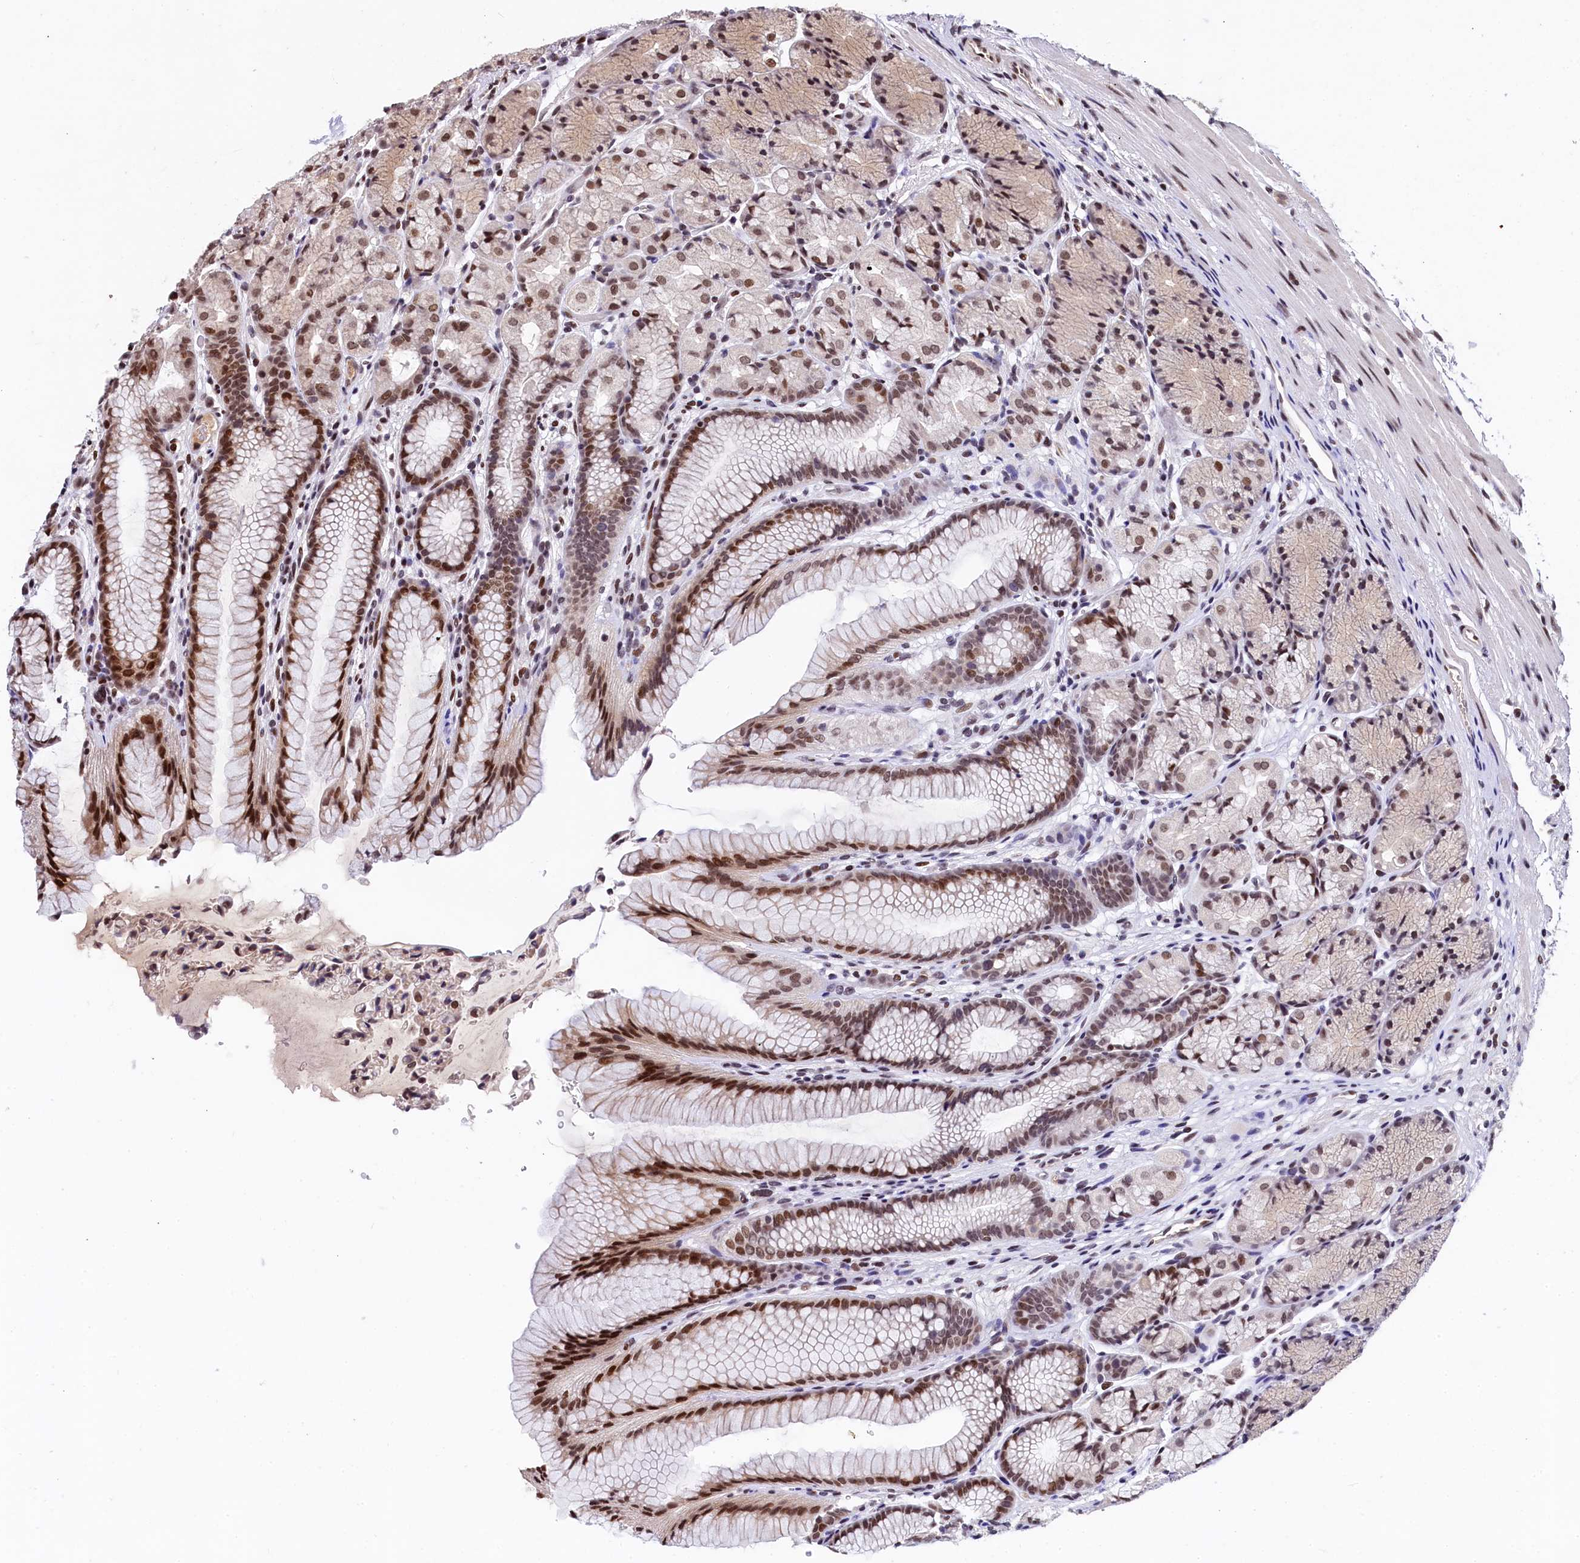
{"staining": {"intensity": "moderate", "quantity": ">75%", "location": "nuclear"}, "tissue": "stomach", "cell_type": "Glandular cells", "image_type": "normal", "snomed": [{"axis": "morphology", "description": "Normal tissue, NOS"}, {"axis": "topography", "description": "Stomach"}], "caption": "This is an image of IHC staining of unremarkable stomach, which shows moderate expression in the nuclear of glandular cells.", "gene": "FAM217B", "patient": {"sex": "male", "age": 63}}